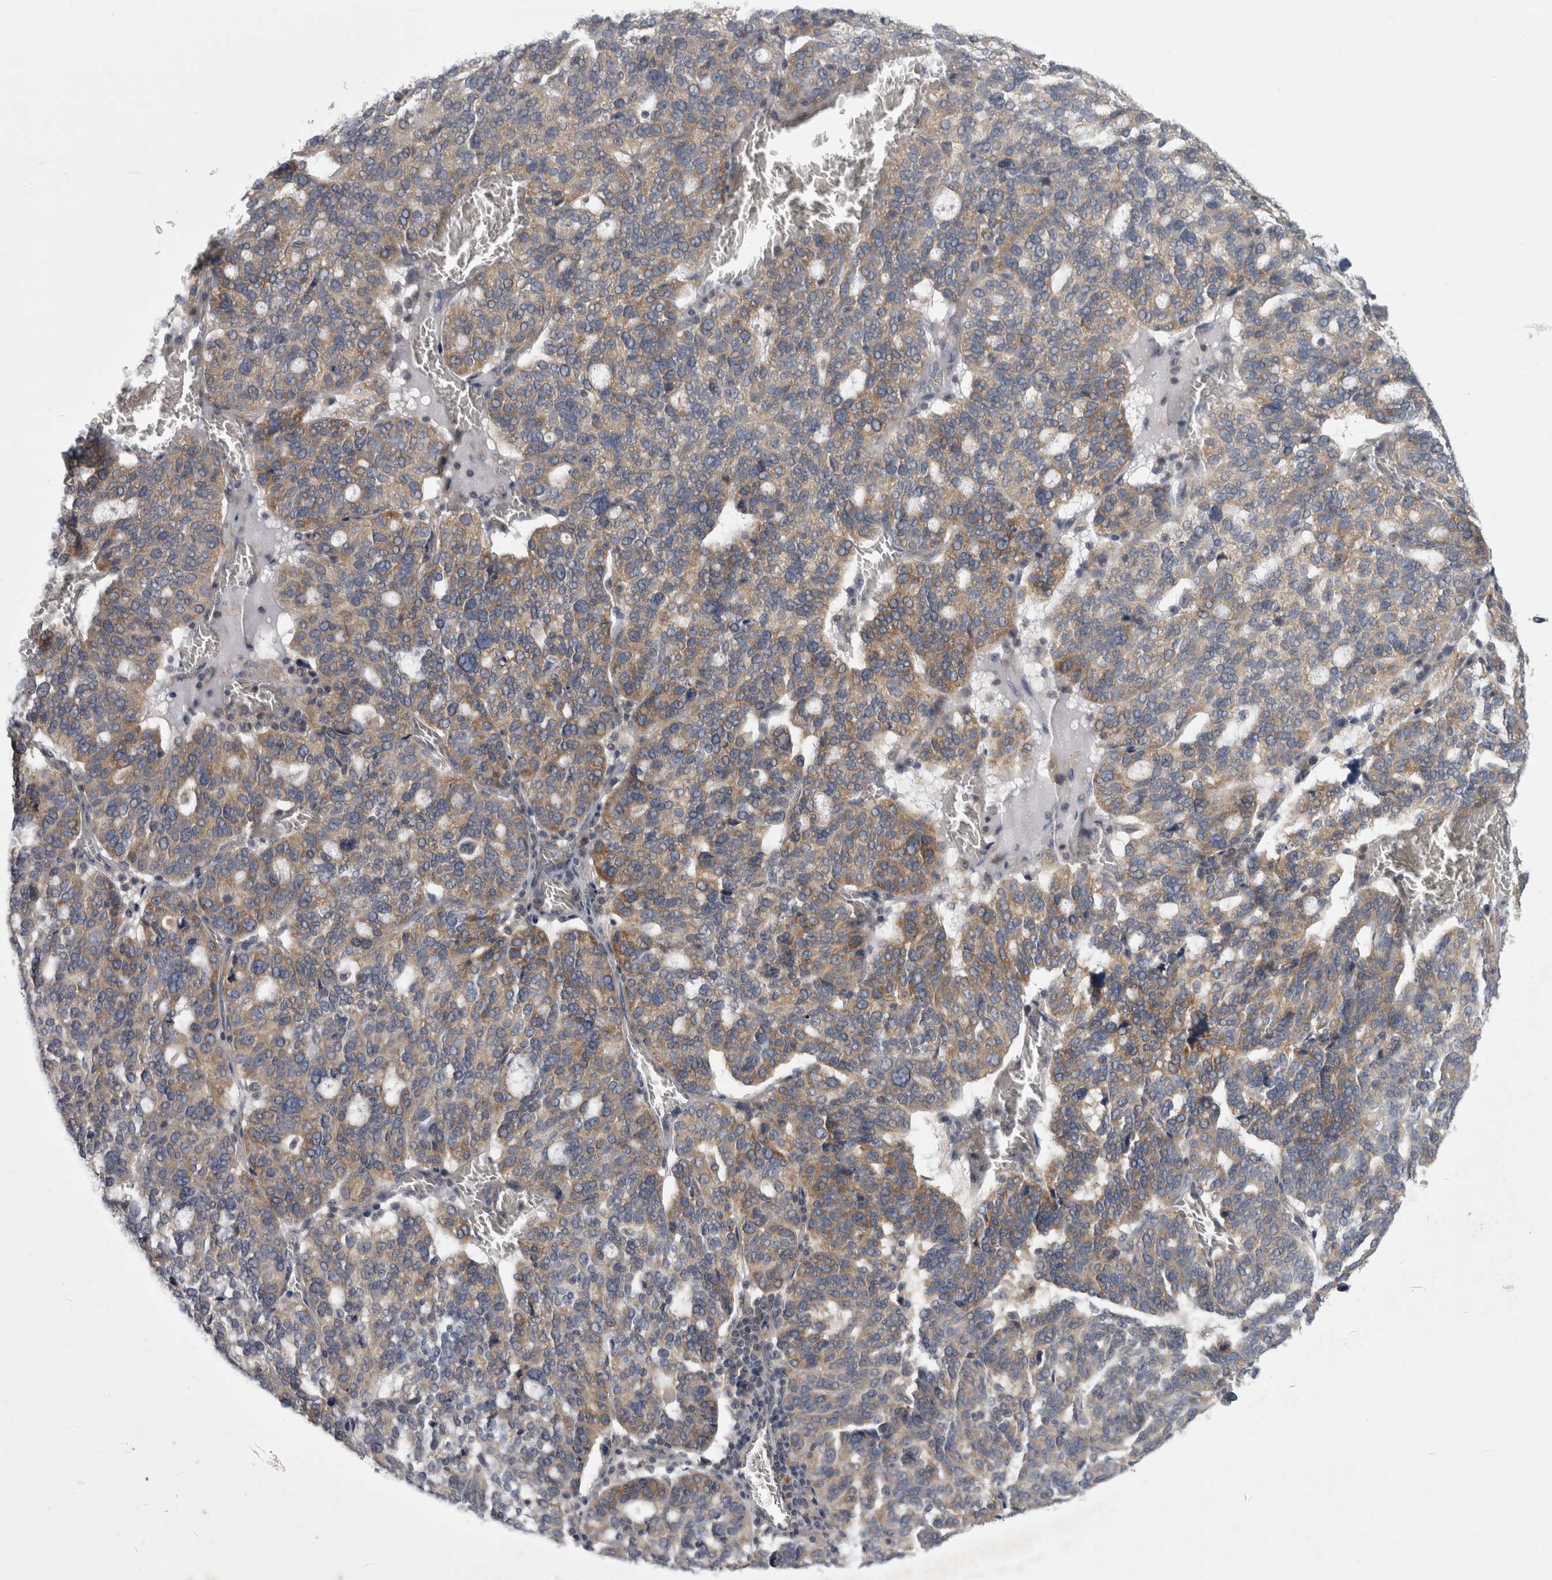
{"staining": {"intensity": "moderate", "quantity": ">75%", "location": "cytoplasmic/membranous"}, "tissue": "ovarian cancer", "cell_type": "Tumor cells", "image_type": "cancer", "snomed": [{"axis": "morphology", "description": "Cystadenocarcinoma, serous, NOS"}, {"axis": "topography", "description": "Ovary"}], "caption": "Immunohistochemical staining of ovarian serous cystadenocarcinoma displays moderate cytoplasmic/membranous protein expression in about >75% of tumor cells.", "gene": "PRRC2C", "patient": {"sex": "female", "age": 59}}